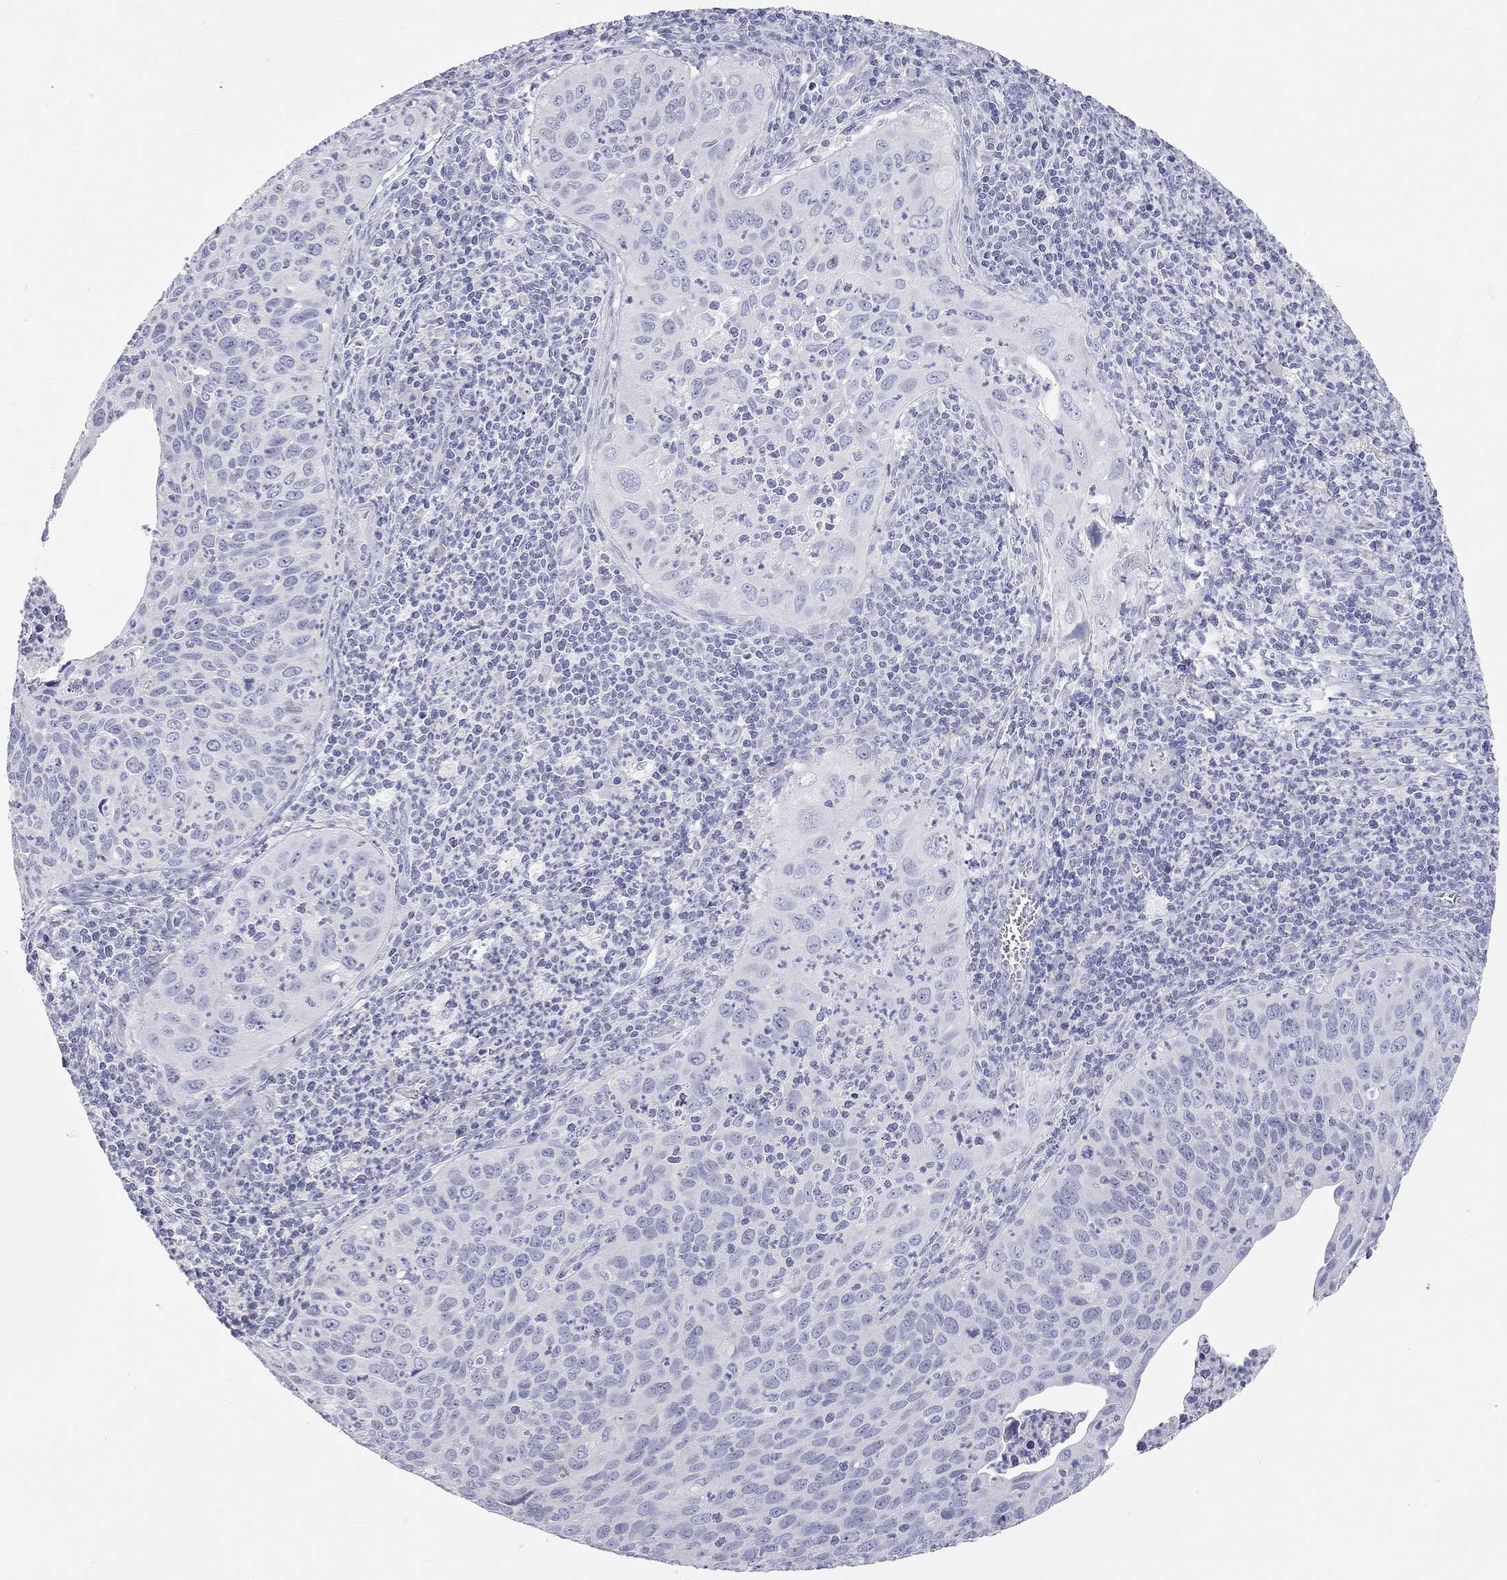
{"staining": {"intensity": "negative", "quantity": "none", "location": "none"}, "tissue": "cervical cancer", "cell_type": "Tumor cells", "image_type": "cancer", "snomed": [{"axis": "morphology", "description": "Squamous cell carcinoma, NOS"}, {"axis": "topography", "description": "Cervix"}], "caption": "Immunohistochemical staining of squamous cell carcinoma (cervical) shows no significant staining in tumor cells.", "gene": "PCDHGC5", "patient": {"sex": "female", "age": 26}}